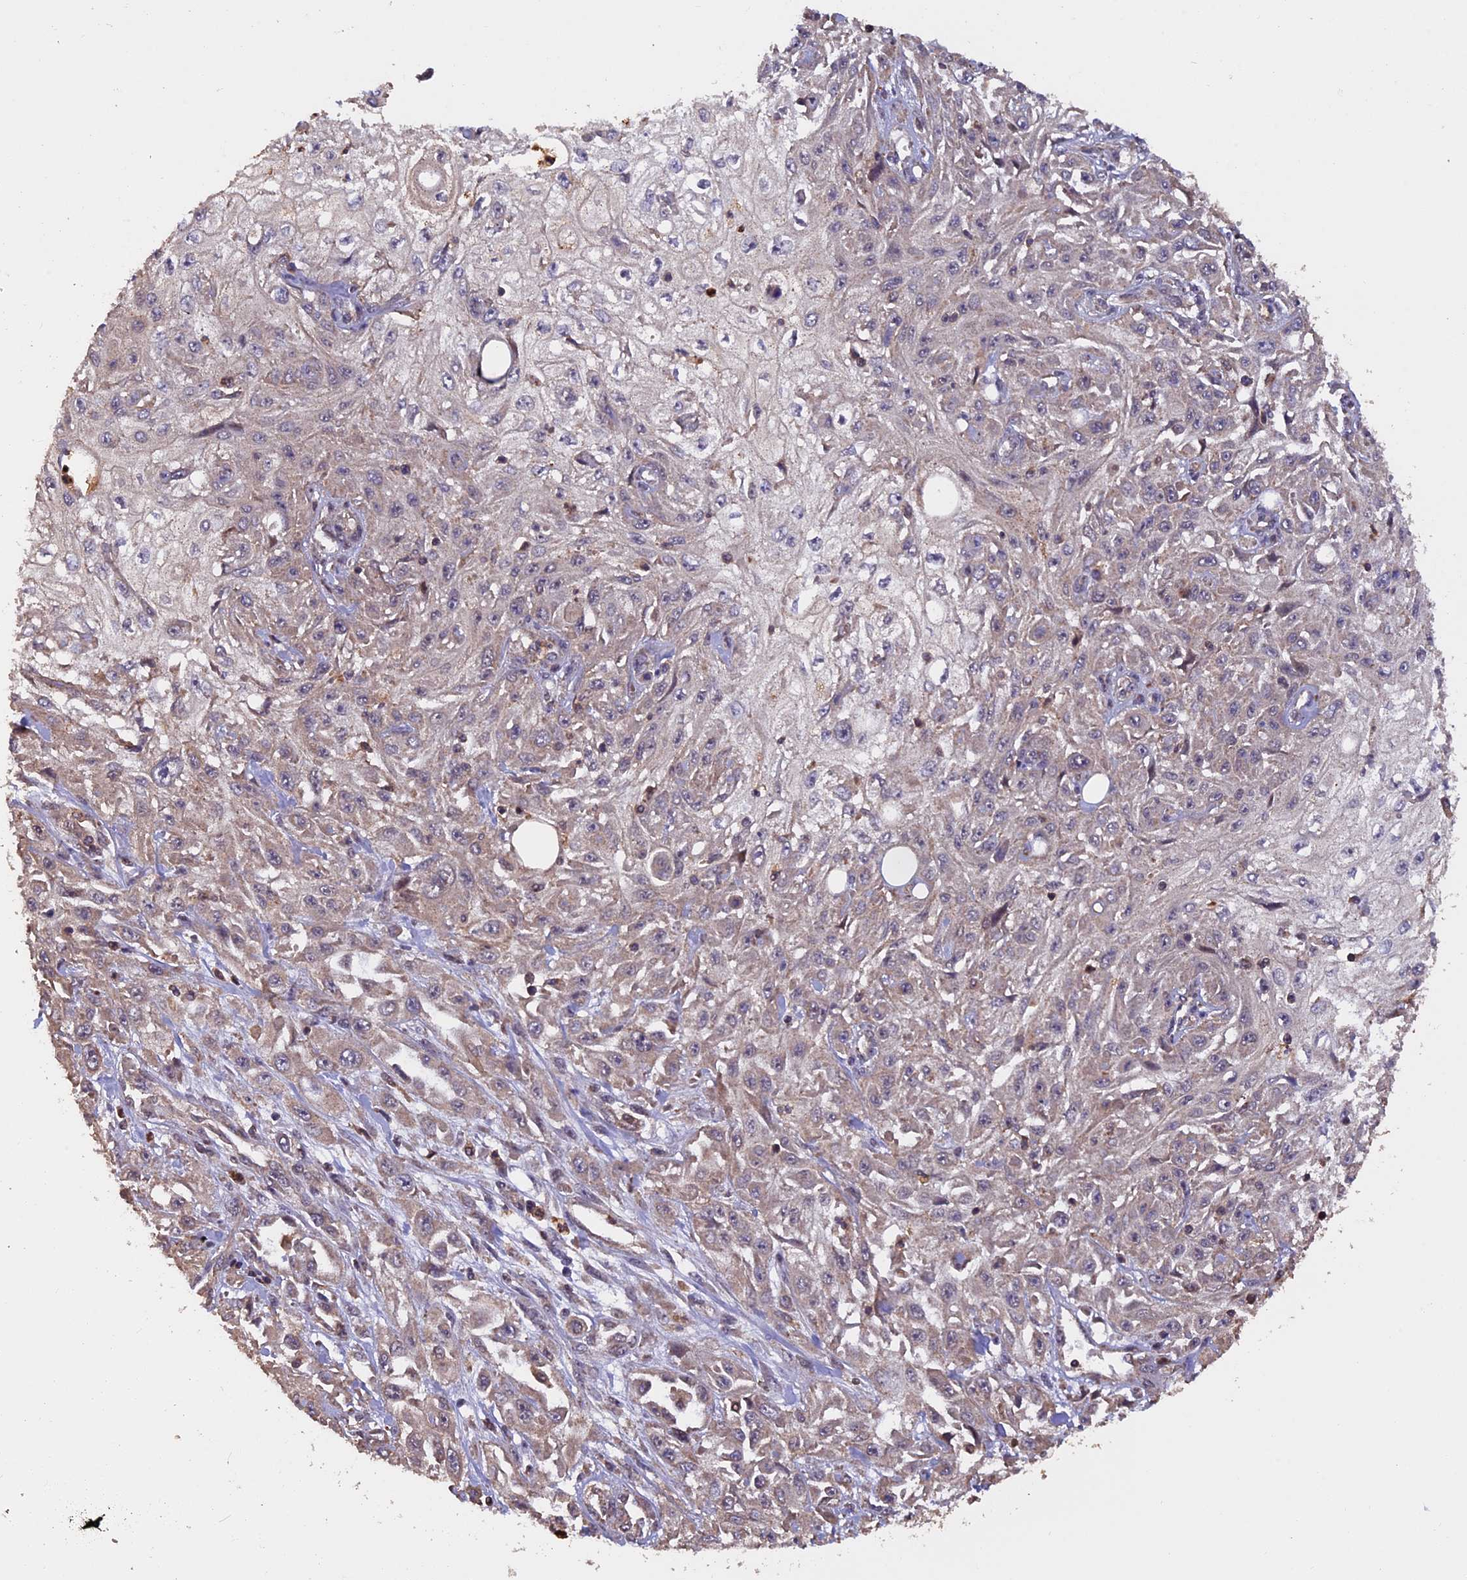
{"staining": {"intensity": "weak", "quantity": "25%-75%", "location": "cytoplasmic/membranous"}, "tissue": "skin cancer", "cell_type": "Tumor cells", "image_type": "cancer", "snomed": [{"axis": "morphology", "description": "Squamous cell carcinoma, NOS"}, {"axis": "morphology", "description": "Squamous cell carcinoma, metastatic, NOS"}, {"axis": "topography", "description": "Skin"}, {"axis": "topography", "description": "Lymph node"}], "caption": "Immunohistochemistry micrograph of neoplastic tissue: human skin metastatic squamous cell carcinoma stained using immunohistochemistry demonstrates low levels of weak protein expression localized specifically in the cytoplasmic/membranous of tumor cells, appearing as a cytoplasmic/membranous brown color.", "gene": "PKD2L2", "patient": {"sex": "male", "age": 75}}